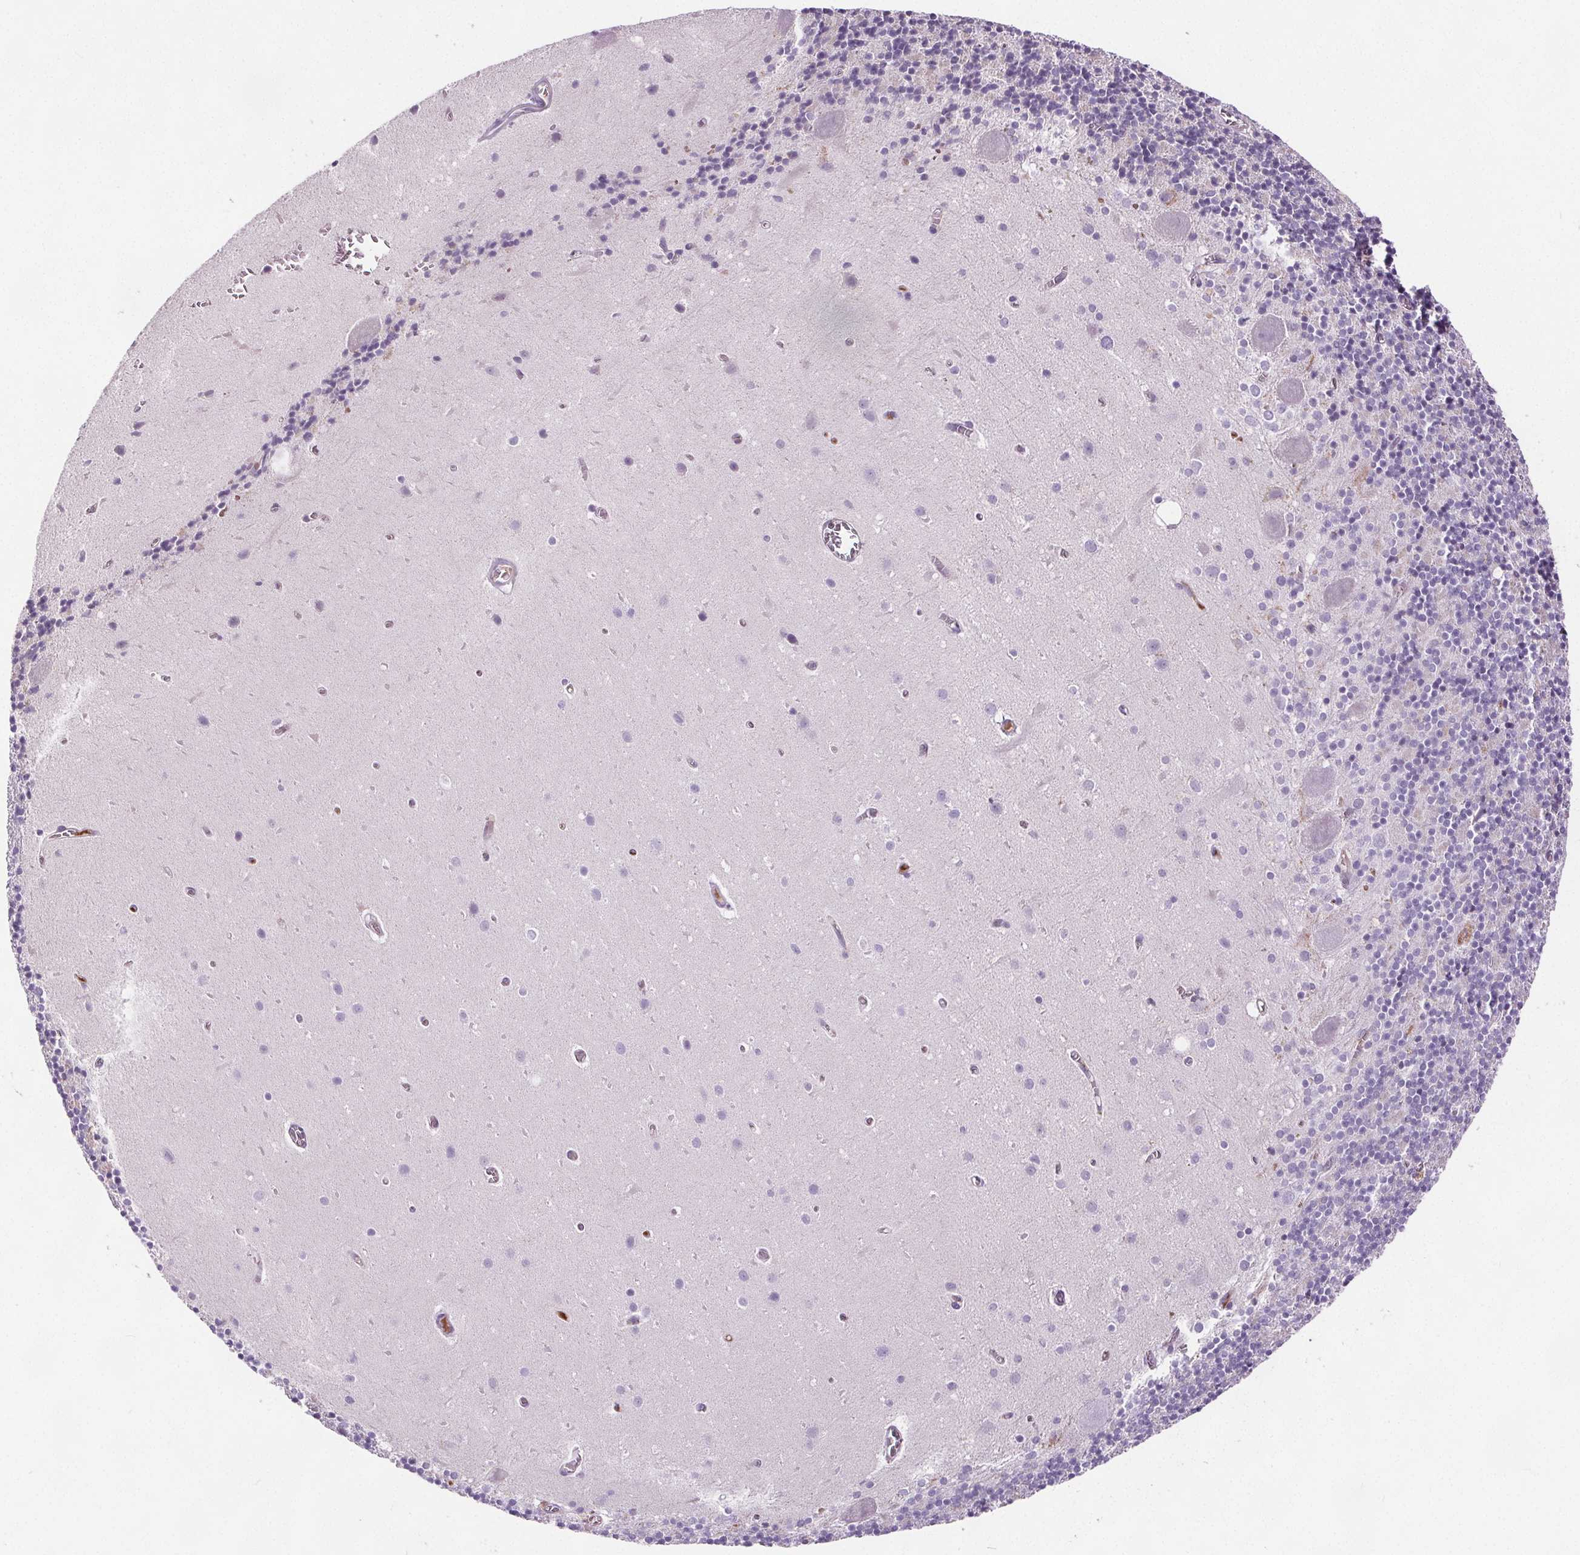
{"staining": {"intensity": "negative", "quantity": "none", "location": "none"}, "tissue": "cerebellum", "cell_type": "Cells in granular layer", "image_type": "normal", "snomed": [{"axis": "morphology", "description": "Normal tissue, NOS"}, {"axis": "topography", "description": "Cerebellum"}], "caption": "The histopathology image exhibits no staining of cells in granular layer in benign cerebellum.", "gene": "CD5L", "patient": {"sex": "male", "age": 70}}